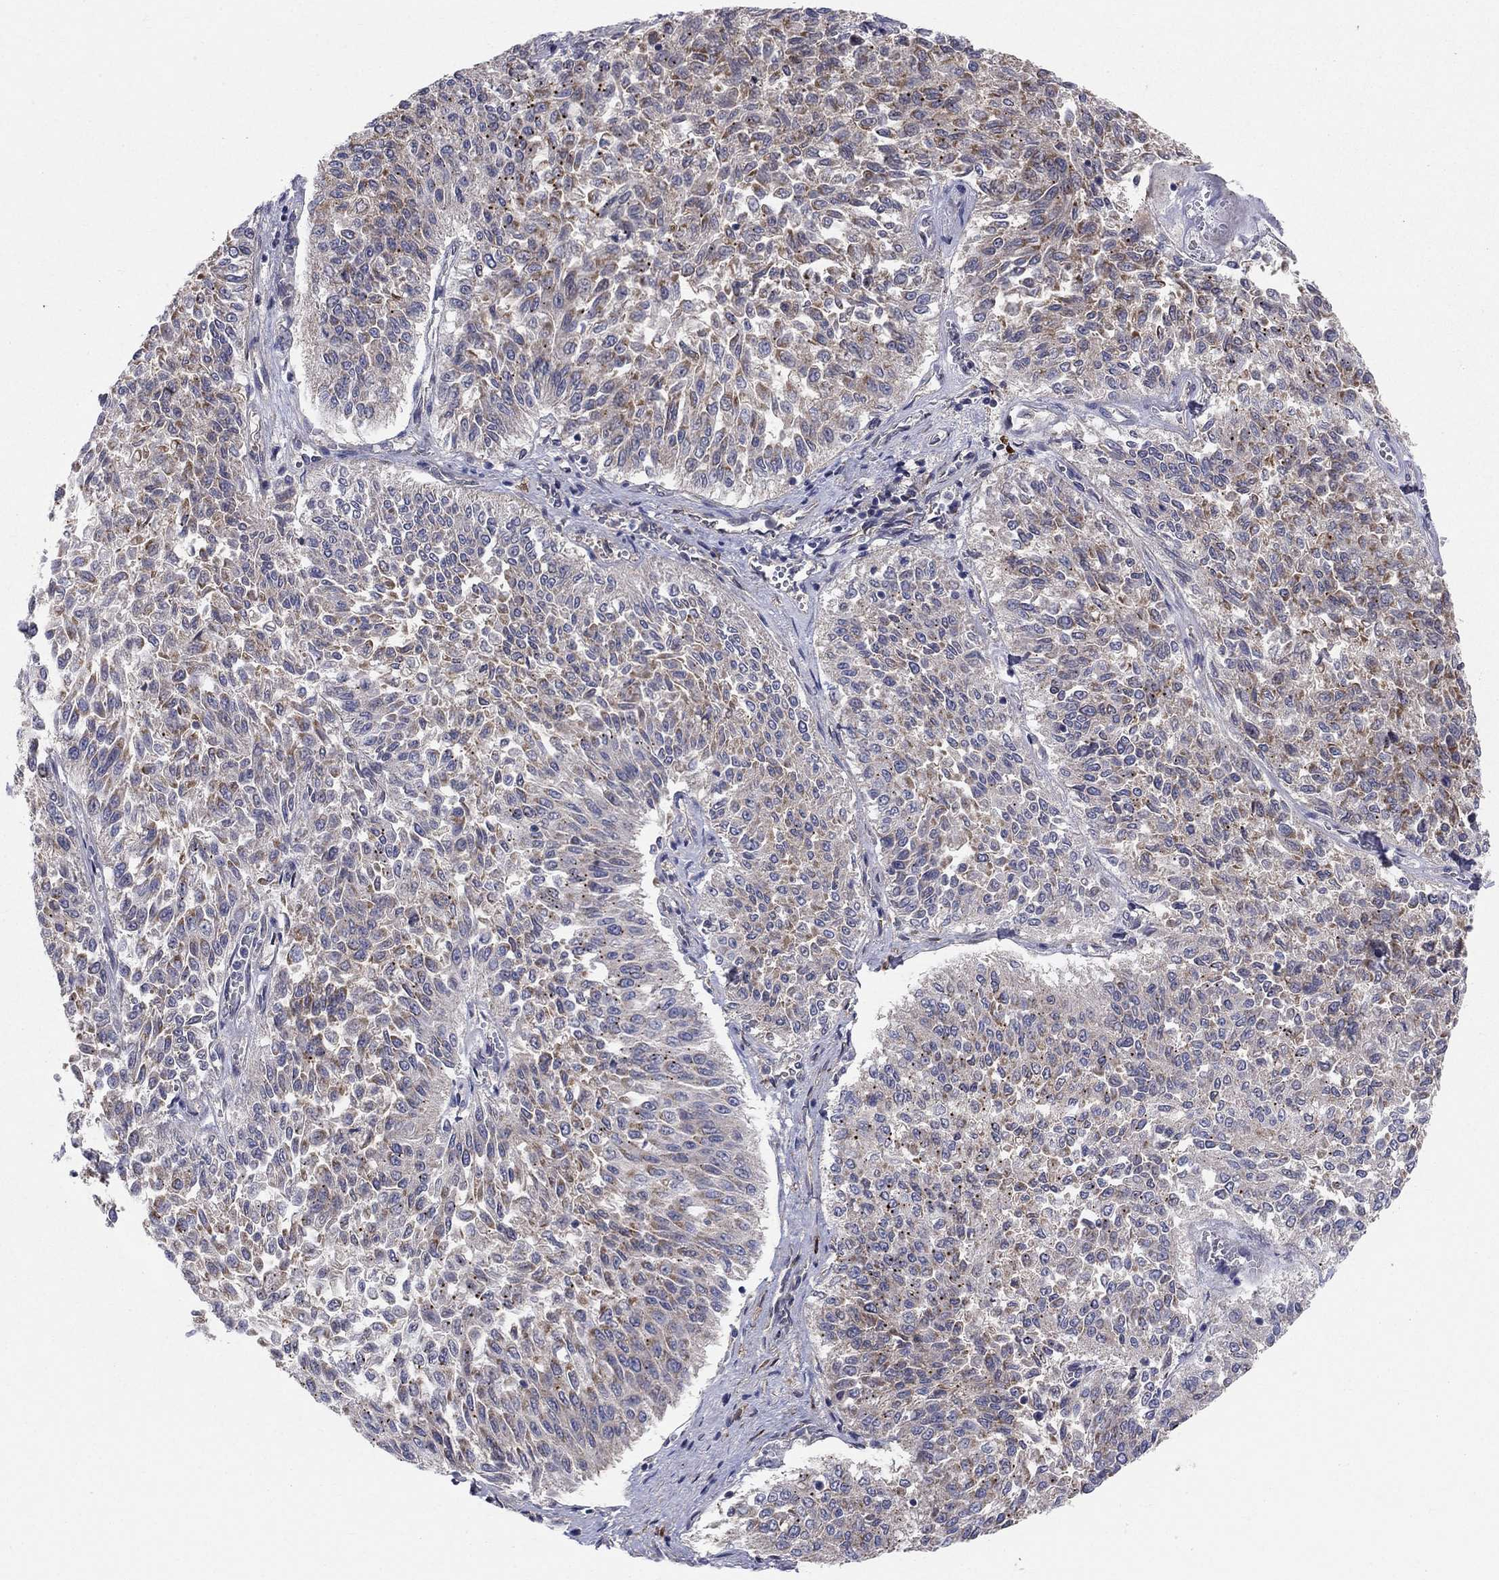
{"staining": {"intensity": "moderate", "quantity": "<25%", "location": "cytoplasmic/membranous"}, "tissue": "urothelial cancer", "cell_type": "Tumor cells", "image_type": "cancer", "snomed": [{"axis": "morphology", "description": "Urothelial carcinoma, Low grade"}, {"axis": "topography", "description": "Urinary bladder"}], "caption": "Human urothelial cancer stained with a brown dye exhibits moderate cytoplasmic/membranous positive positivity in approximately <25% of tumor cells.", "gene": "EMP2", "patient": {"sex": "male", "age": 78}}